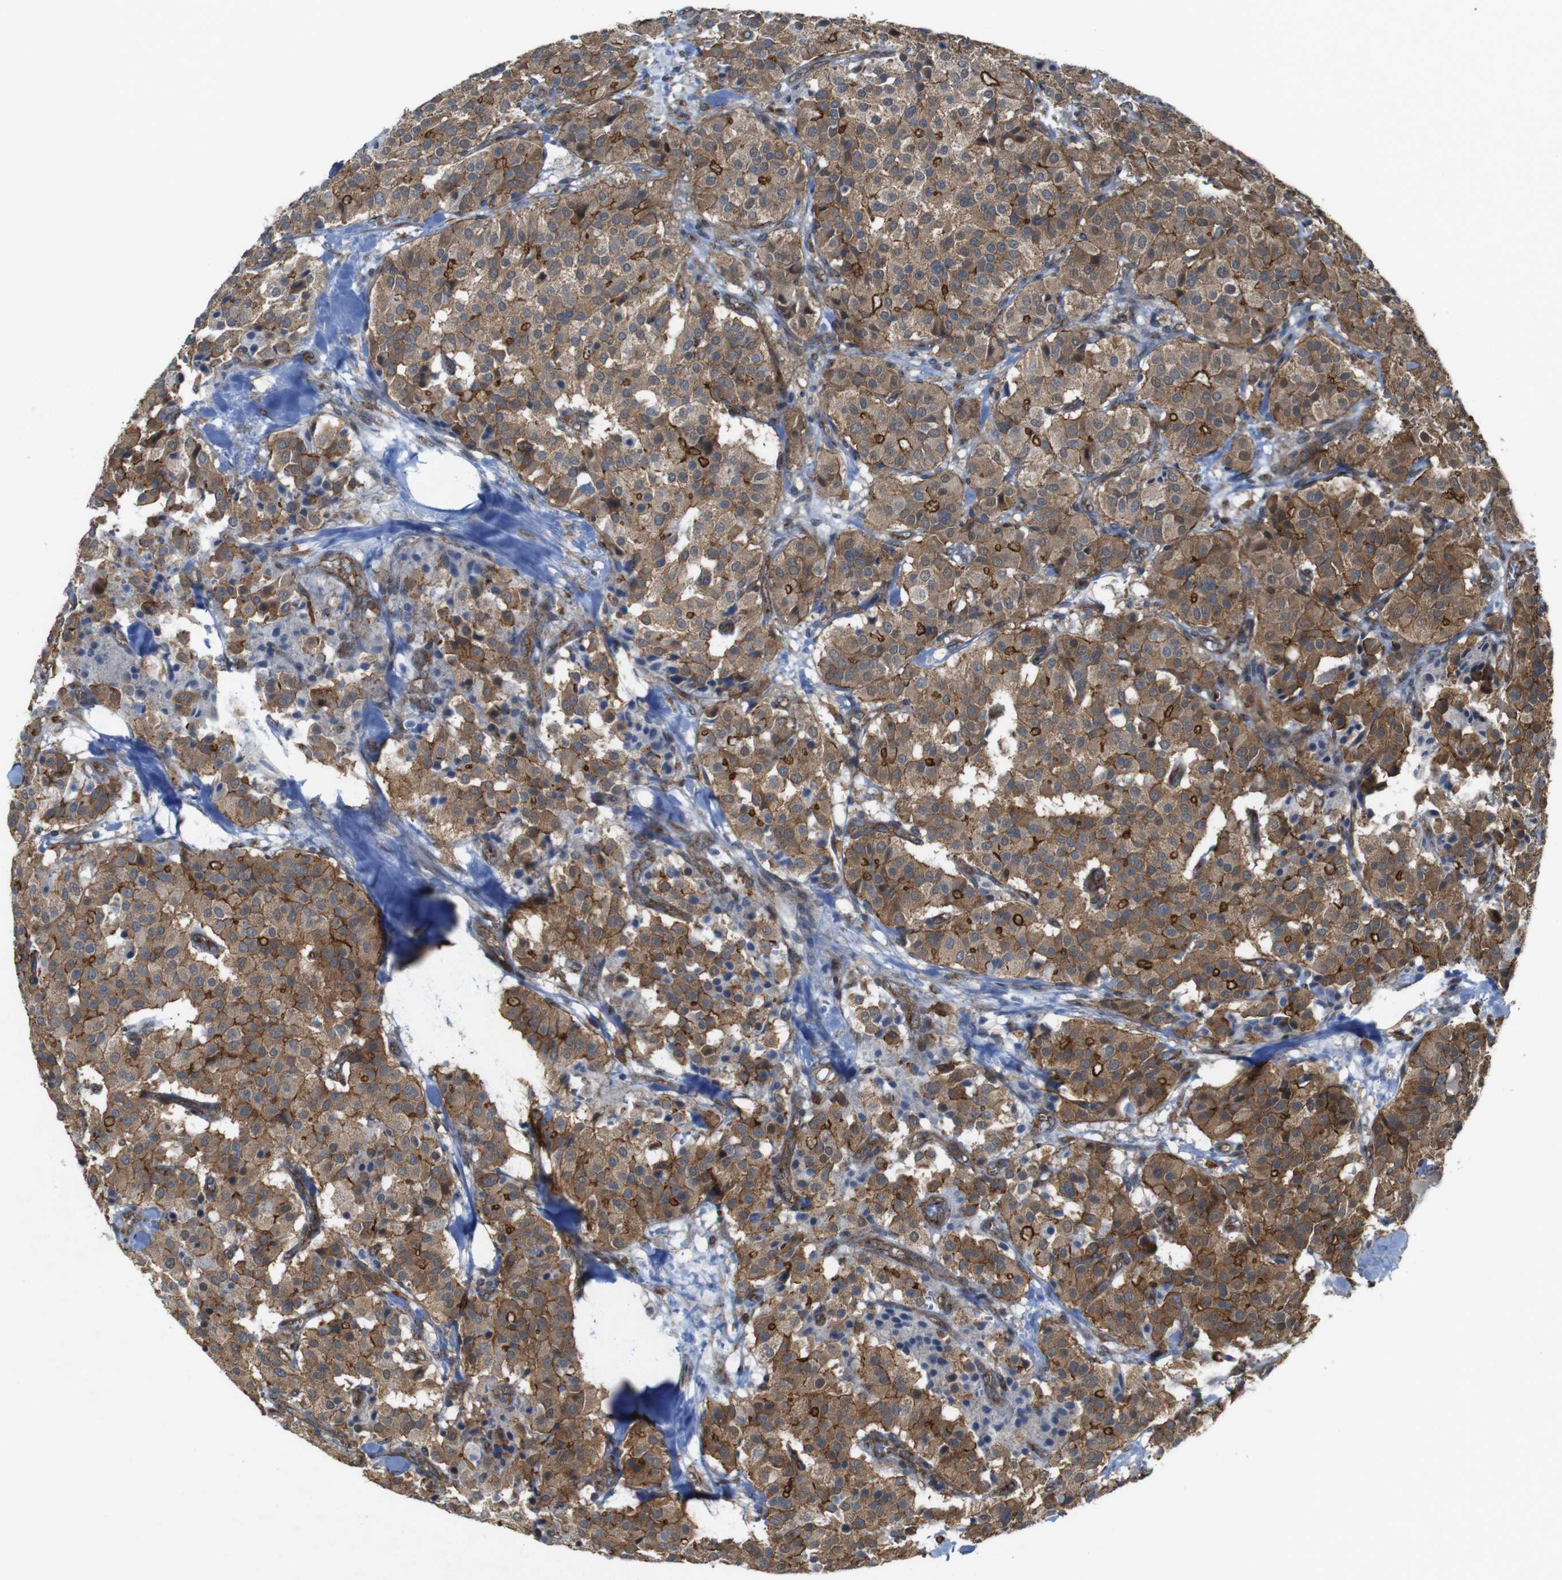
{"staining": {"intensity": "moderate", "quantity": ">75%", "location": "cytoplasmic/membranous"}, "tissue": "carcinoid", "cell_type": "Tumor cells", "image_type": "cancer", "snomed": [{"axis": "morphology", "description": "Carcinoid, malignant, NOS"}, {"axis": "topography", "description": "Lung"}], "caption": "Immunohistochemistry (IHC) micrograph of neoplastic tissue: human carcinoid stained using immunohistochemistry displays medium levels of moderate protein expression localized specifically in the cytoplasmic/membranous of tumor cells, appearing as a cytoplasmic/membranous brown color.", "gene": "PTGER4", "patient": {"sex": "male", "age": 30}}